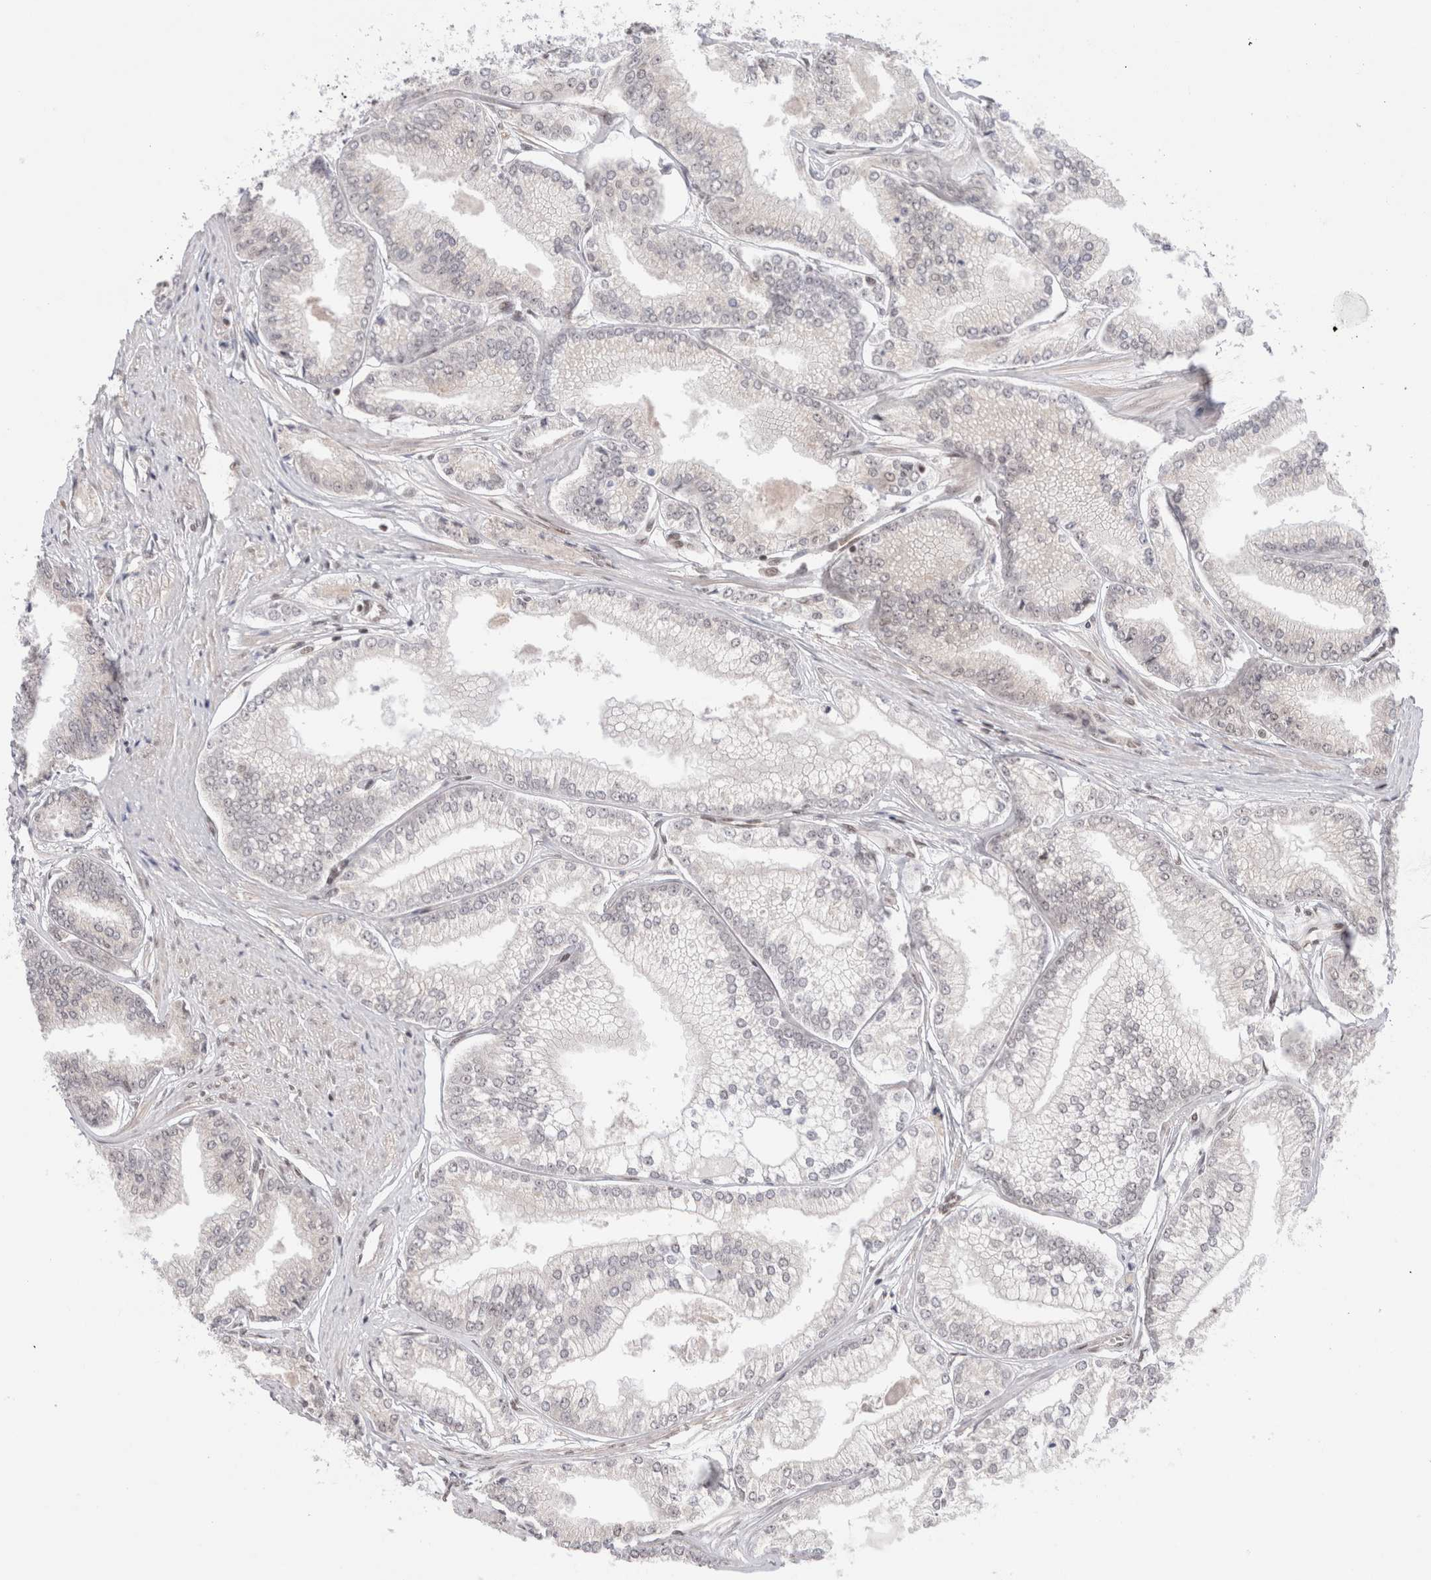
{"staining": {"intensity": "negative", "quantity": "none", "location": "none"}, "tissue": "prostate cancer", "cell_type": "Tumor cells", "image_type": "cancer", "snomed": [{"axis": "morphology", "description": "Adenocarcinoma, Low grade"}, {"axis": "topography", "description": "Prostate"}], "caption": "Image shows no significant protein expression in tumor cells of prostate cancer.", "gene": "GATAD2A", "patient": {"sex": "male", "age": 52}}